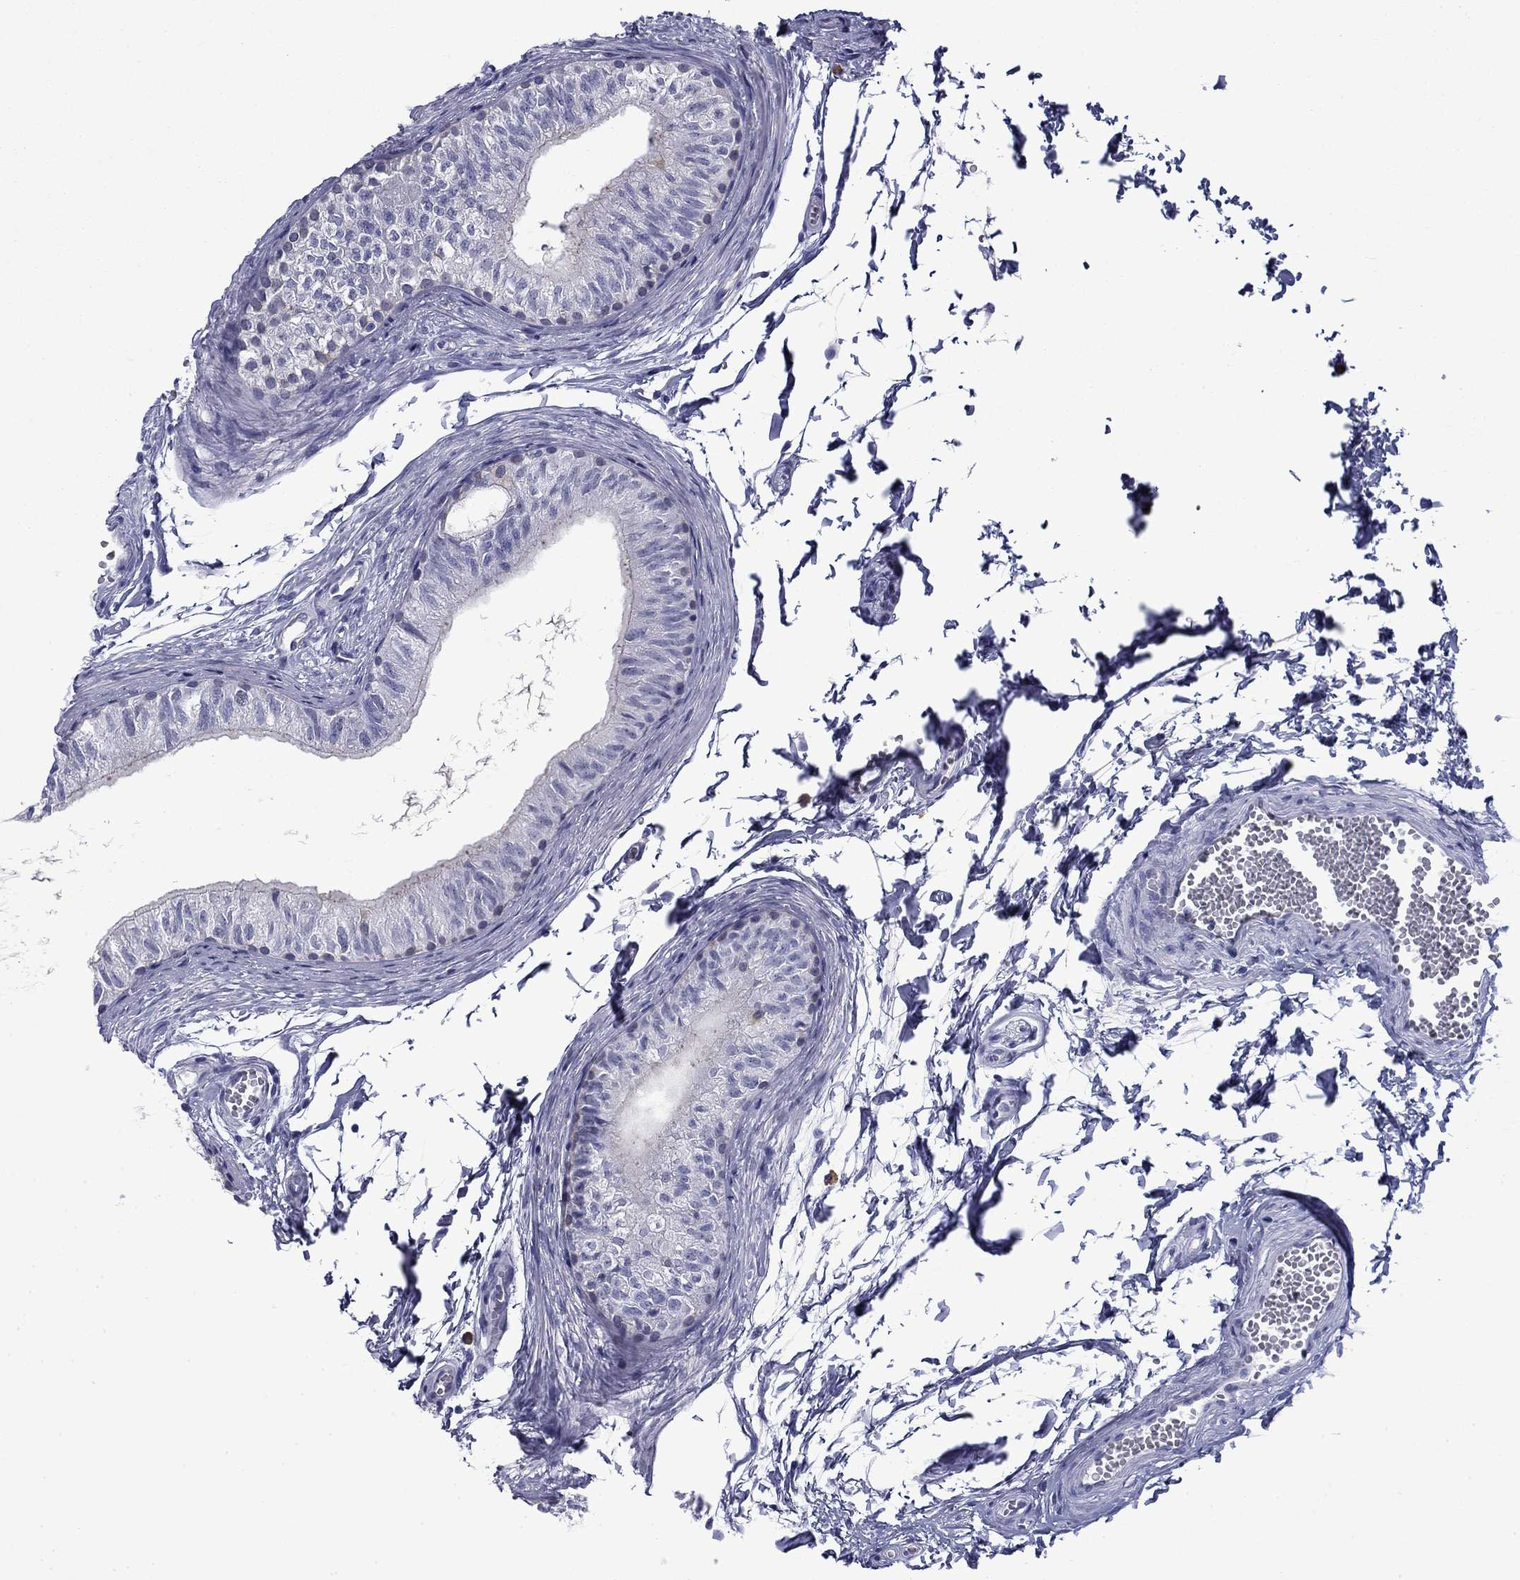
{"staining": {"intensity": "negative", "quantity": "none", "location": "none"}, "tissue": "epididymis", "cell_type": "Glandular cells", "image_type": "normal", "snomed": [{"axis": "morphology", "description": "Normal tissue, NOS"}, {"axis": "topography", "description": "Epididymis"}], "caption": "Photomicrograph shows no significant protein expression in glandular cells of unremarkable epididymis. Brightfield microscopy of immunohistochemistry stained with DAB (3,3'-diaminobenzidine) (brown) and hematoxylin (blue), captured at high magnification.", "gene": "BCL2L14", "patient": {"sex": "male", "age": 22}}